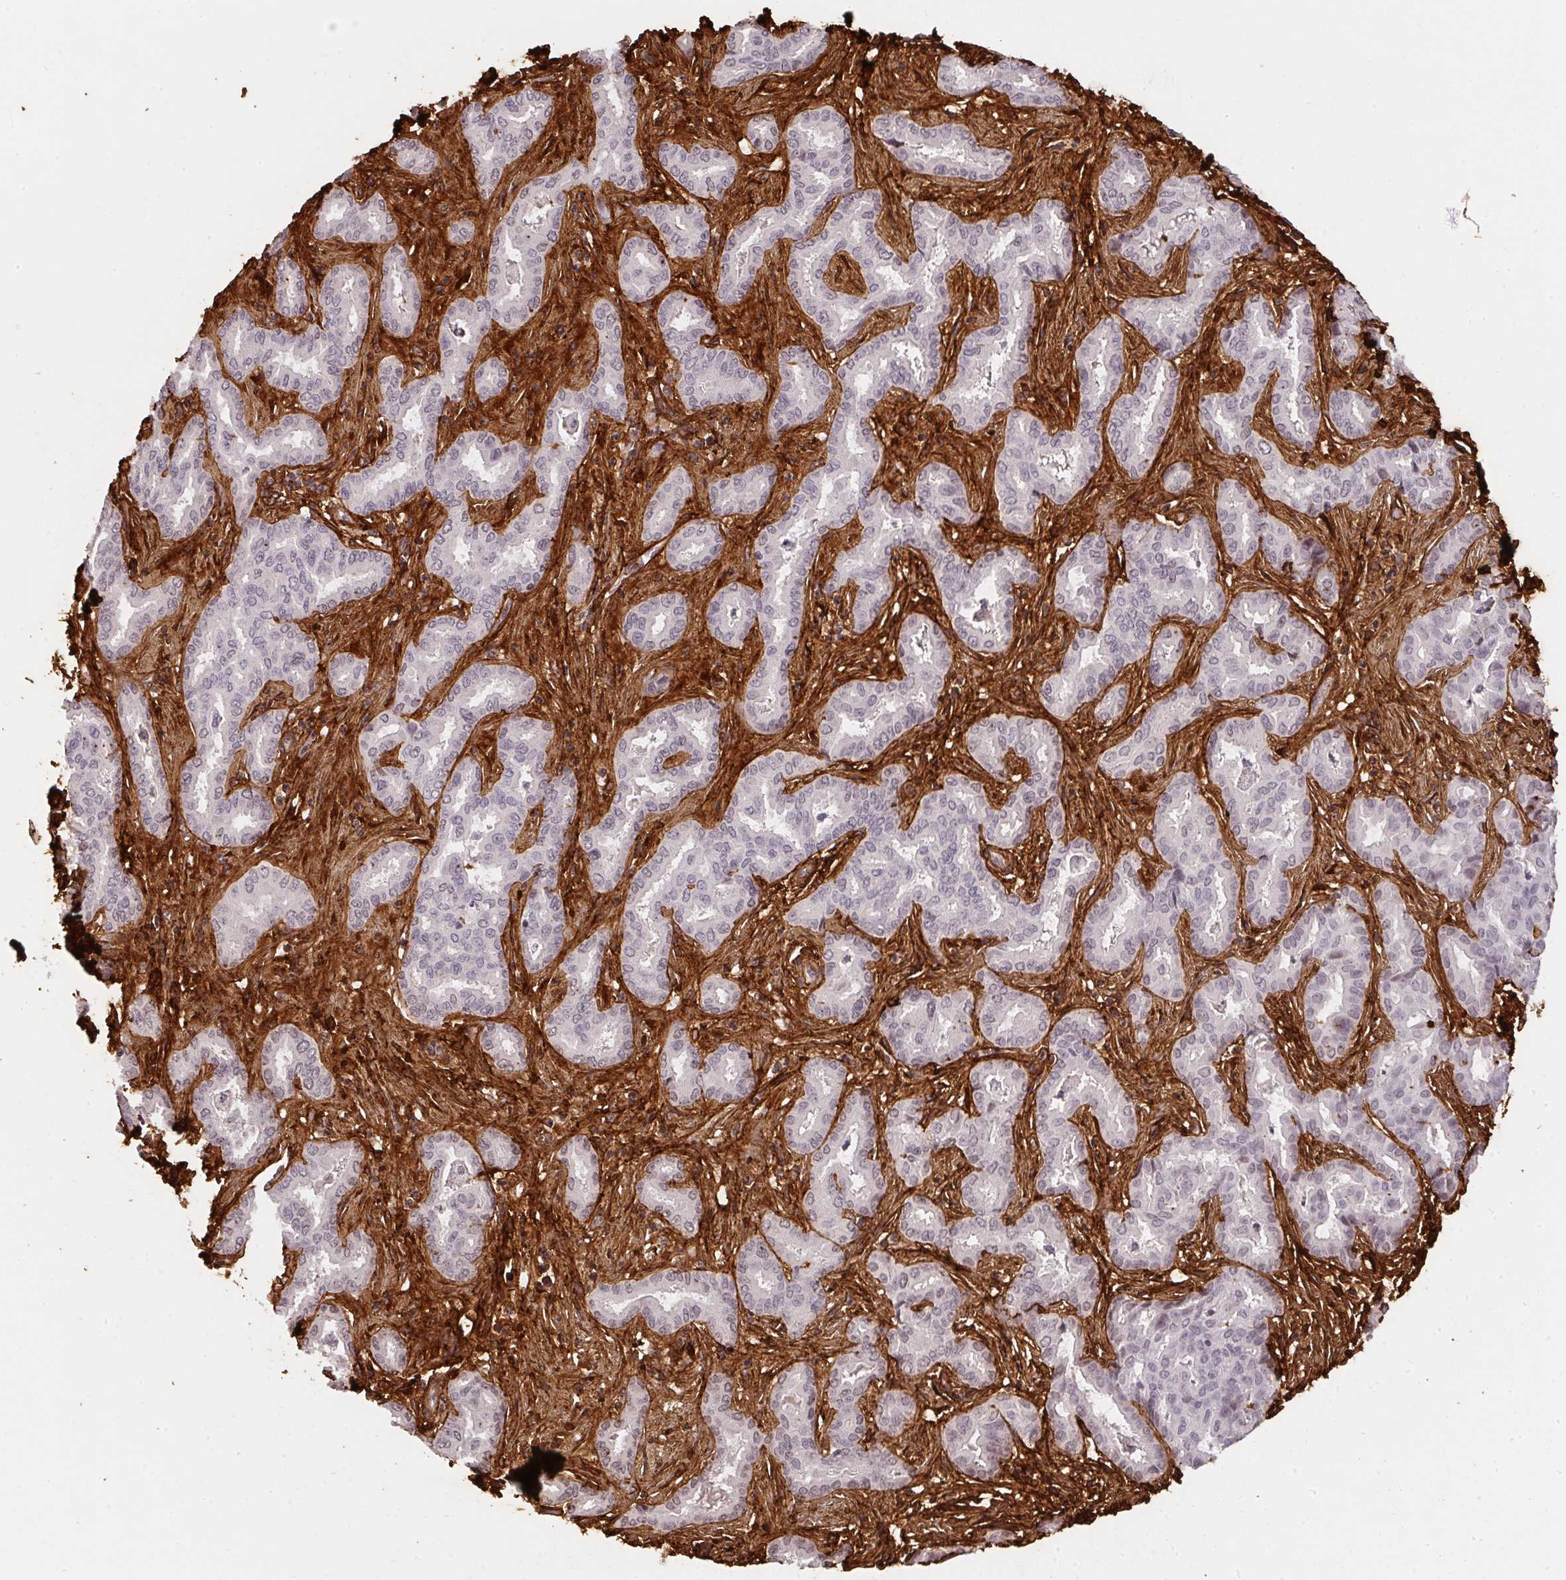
{"staining": {"intensity": "negative", "quantity": "none", "location": "none"}, "tissue": "liver cancer", "cell_type": "Tumor cells", "image_type": "cancer", "snomed": [{"axis": "morphology", "description": "Cholangiocarcinoma"}, {"axis": "topography", "description": "Liver"}], "caption": "The image demonstrates no staining of tumor cells in liver cancer. The staining was performed using DAB to visualize the protein expression in brown, while the nuclei were stained in blue with hematoxylin (Magnification: 20x).", "gene": "COL3A1", "patient": {"sex": "female", "age": 64}}